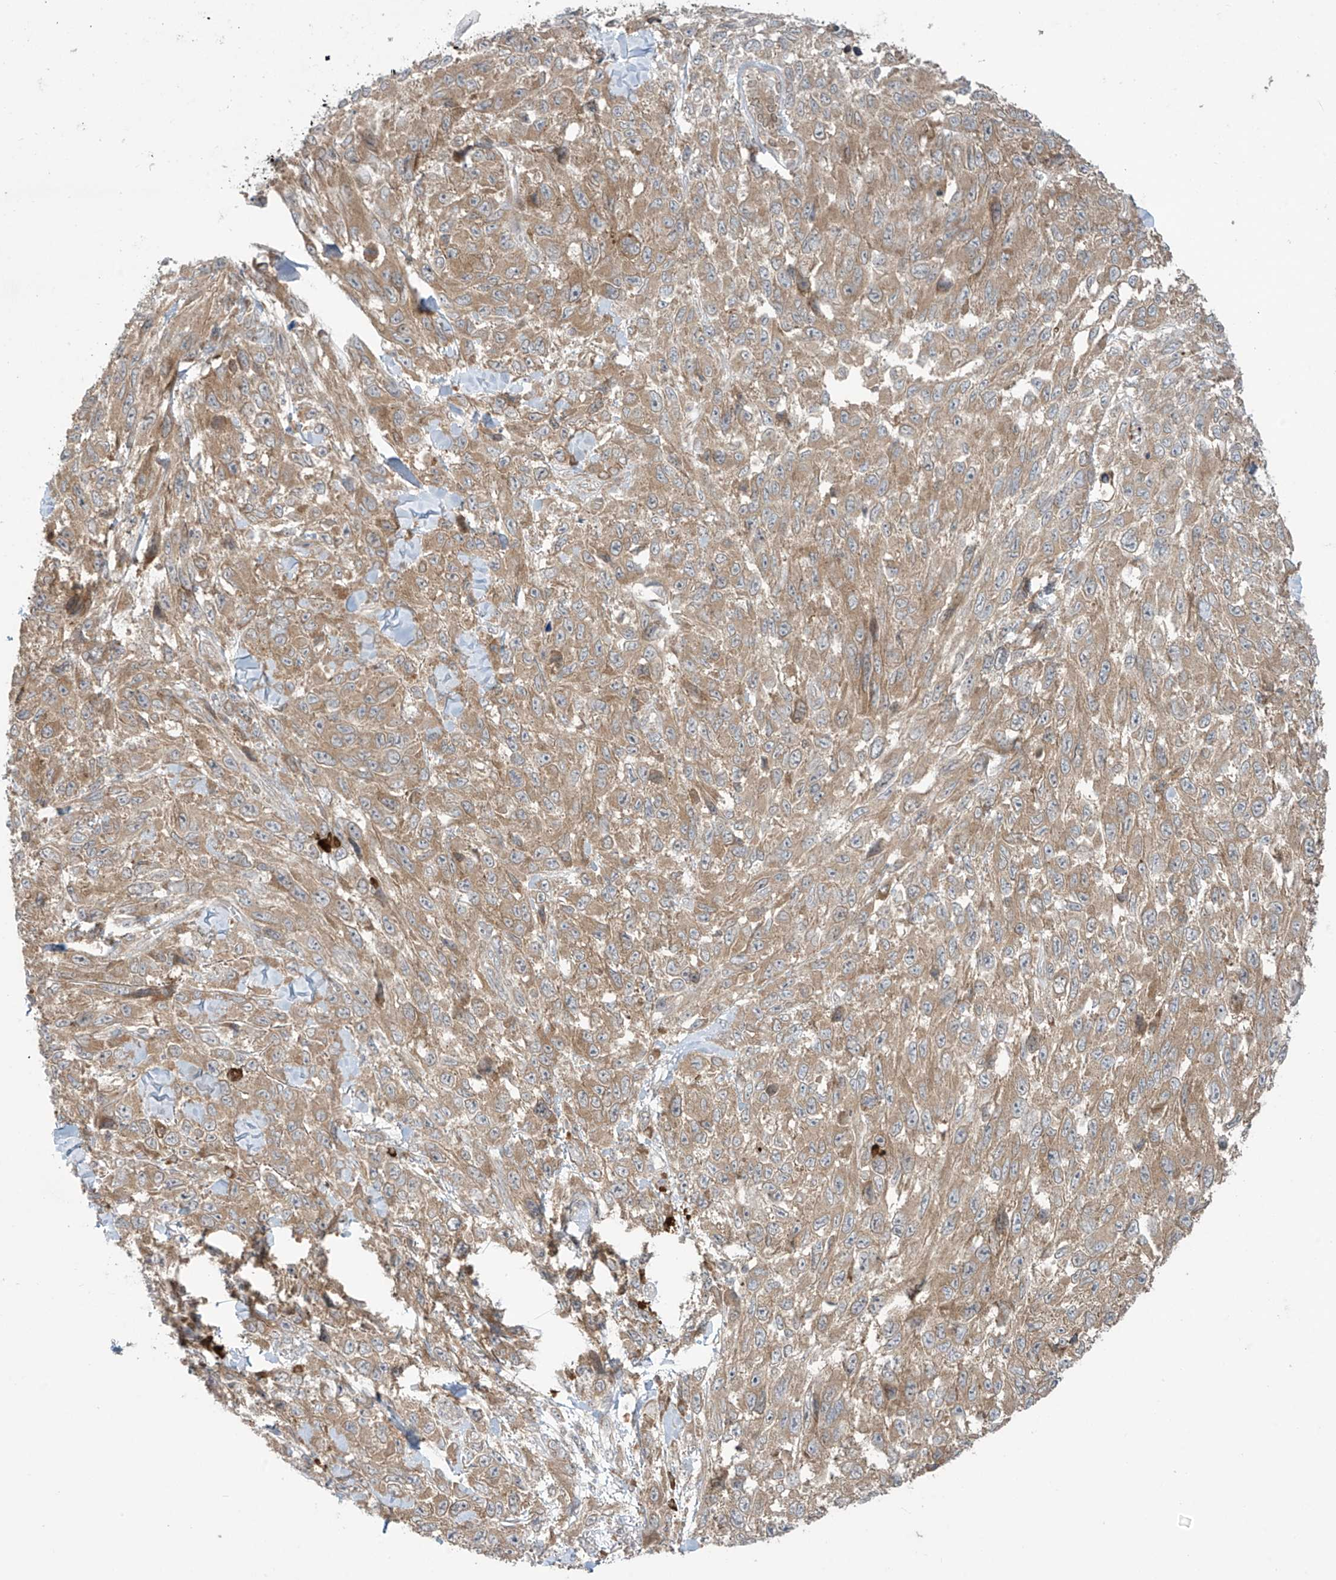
{"staining": {"intensity": "moderate", "quantity": ">75%", "location": "cytoplasmic/membranous"}, "tissue": "melanoma", "cell_type": "Tumor cells", "image_type": "cancer", "snomed": [{"axis": "morphology", "description": "Malignant melanoma, NOS"}, {"axis": "topography", "description": "Skin"}], "caption": "Protein staining of malignant melanoma tissue displays moderate cytoplasmic/membranous staining in approximately >75% of tumor cells.", "gene": "PPAT", "patient": {"sex": "female", "age": 96}}